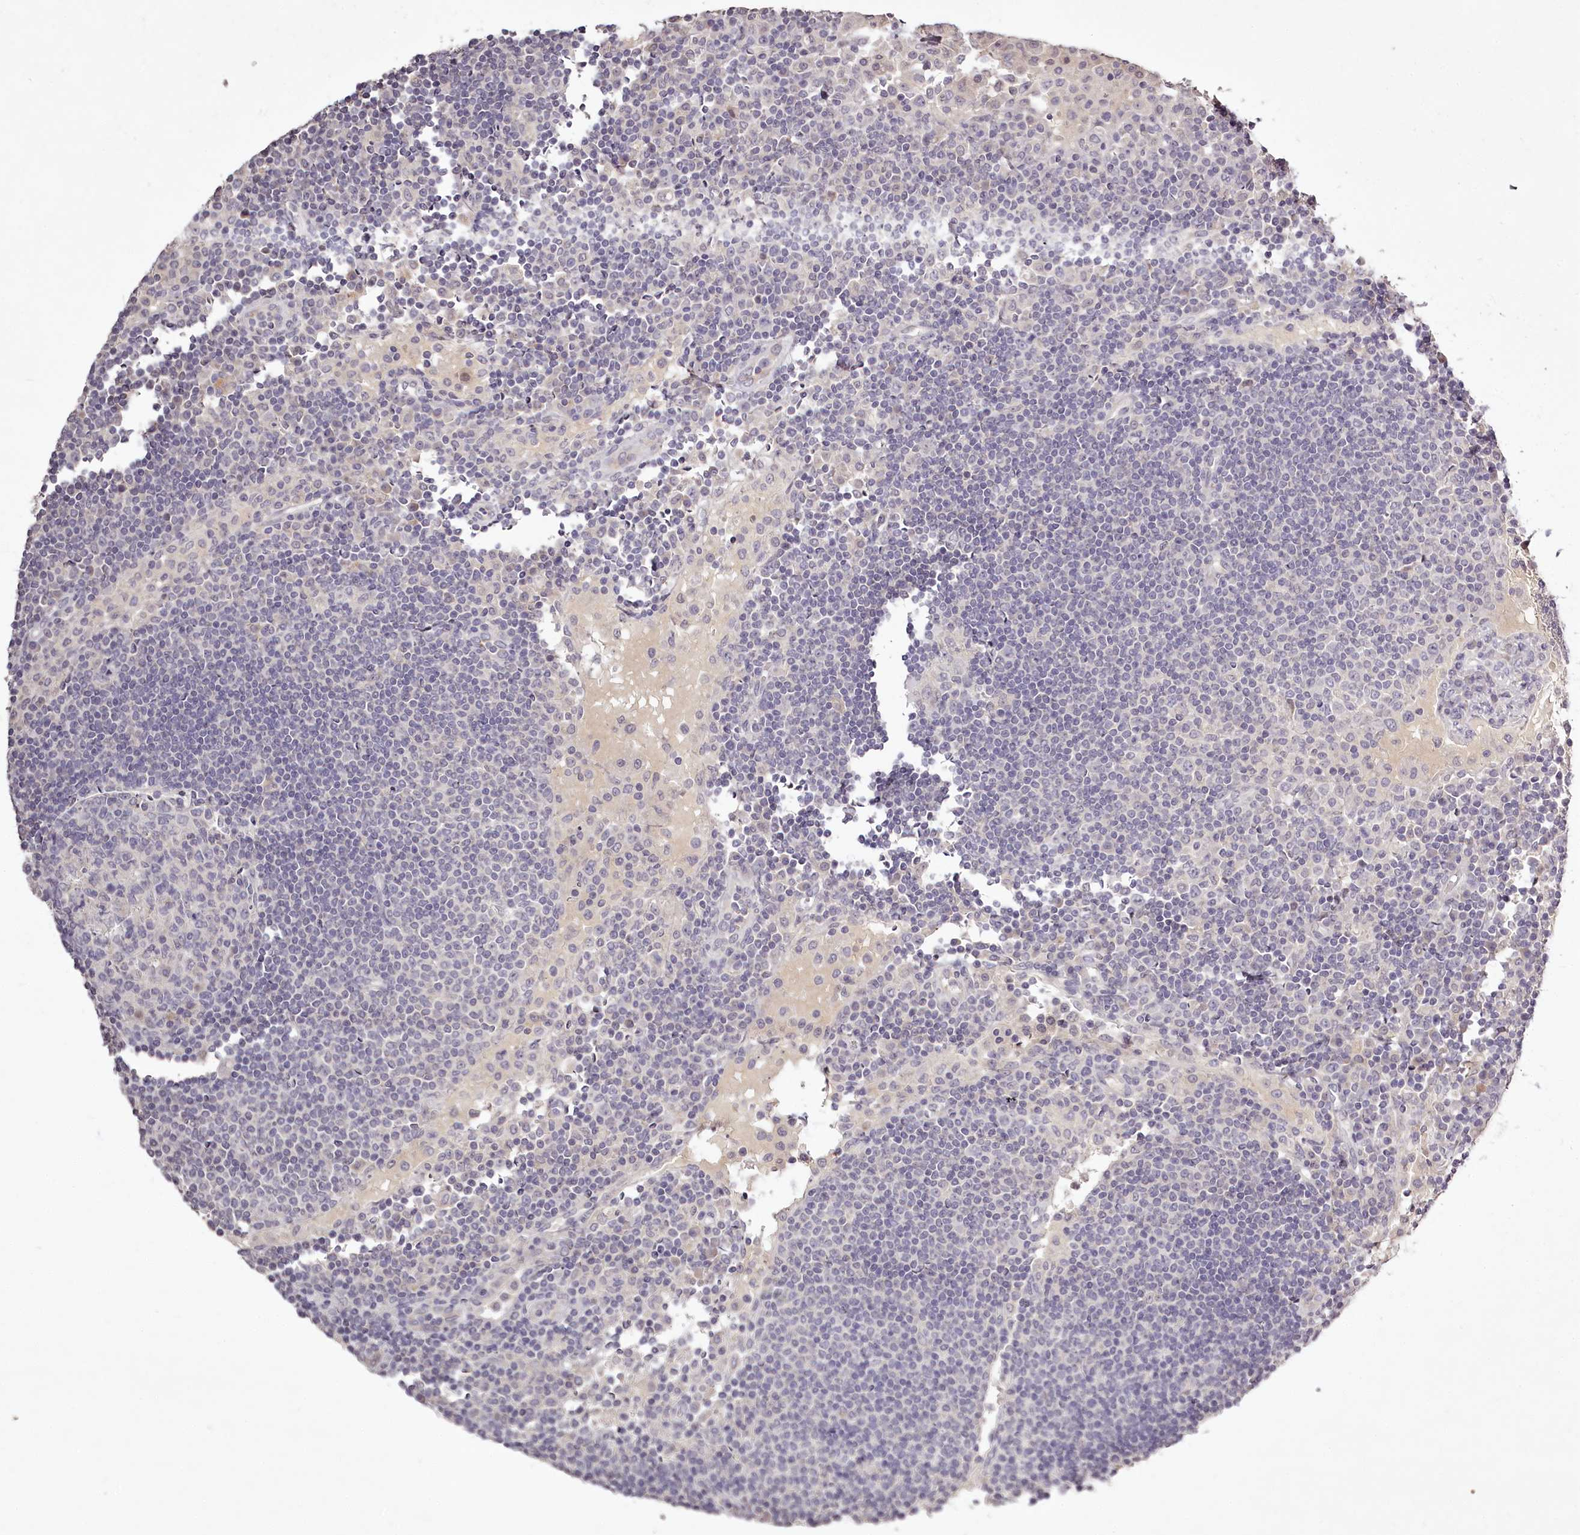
{"staining": {"intensity": "negative", "quantity": "none", "location": "none"}, "tissue": "lymph node", "cell_type": "Germinal center cells", "image_type": "normal", "snomed": [{"axis": "morphology", "description": "Normal tissue, NOS"}, {"axis": "topography", "description": "Lymph node"}], "caption": "A high-resolution micrograph shows immunohistochemistry staining of unremarkable lymph node, which demonstrates no significant expression in germinal center cells.", "gene": "RBMXL2", "patient": {"sex": "female", "age": 53}}